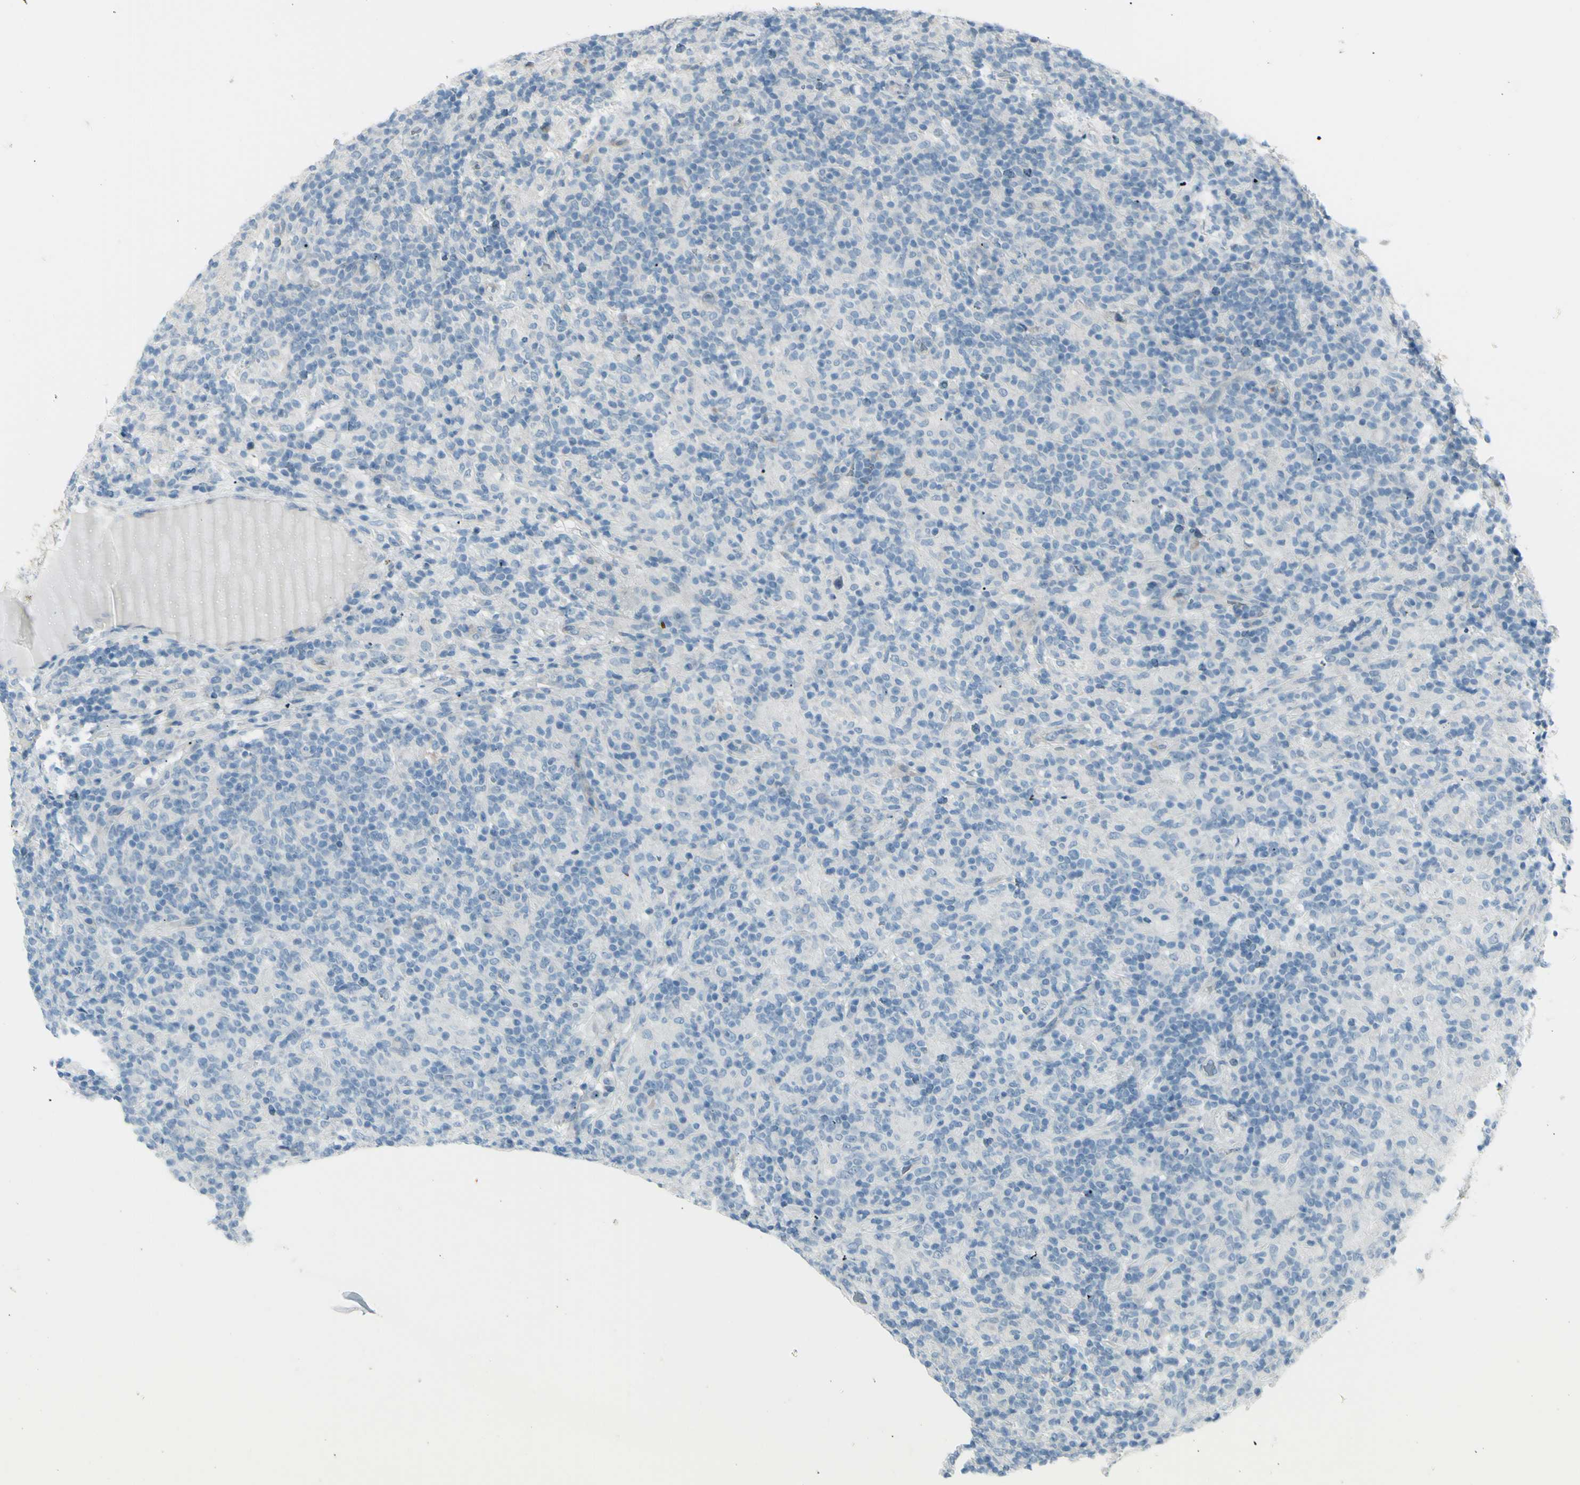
{"staining": {"intensity": "negative", "quantity": "none", "location": "none"}, "tissue": "lymphoma", "cell_type": "Tumor cells", "image_type": "cancer", "snomed": [{"axis": "morphology", "description": "Hodgkin's disease, NOS"}, {"axis": "topography", "description": "Lymph node"}], "caption": "Hodgkin's disease was stained to show a protein in brown. There is no significant positivity in tumor cells.", "gene": "GPR34", "patient": {"sex": "male", "age": 70}}